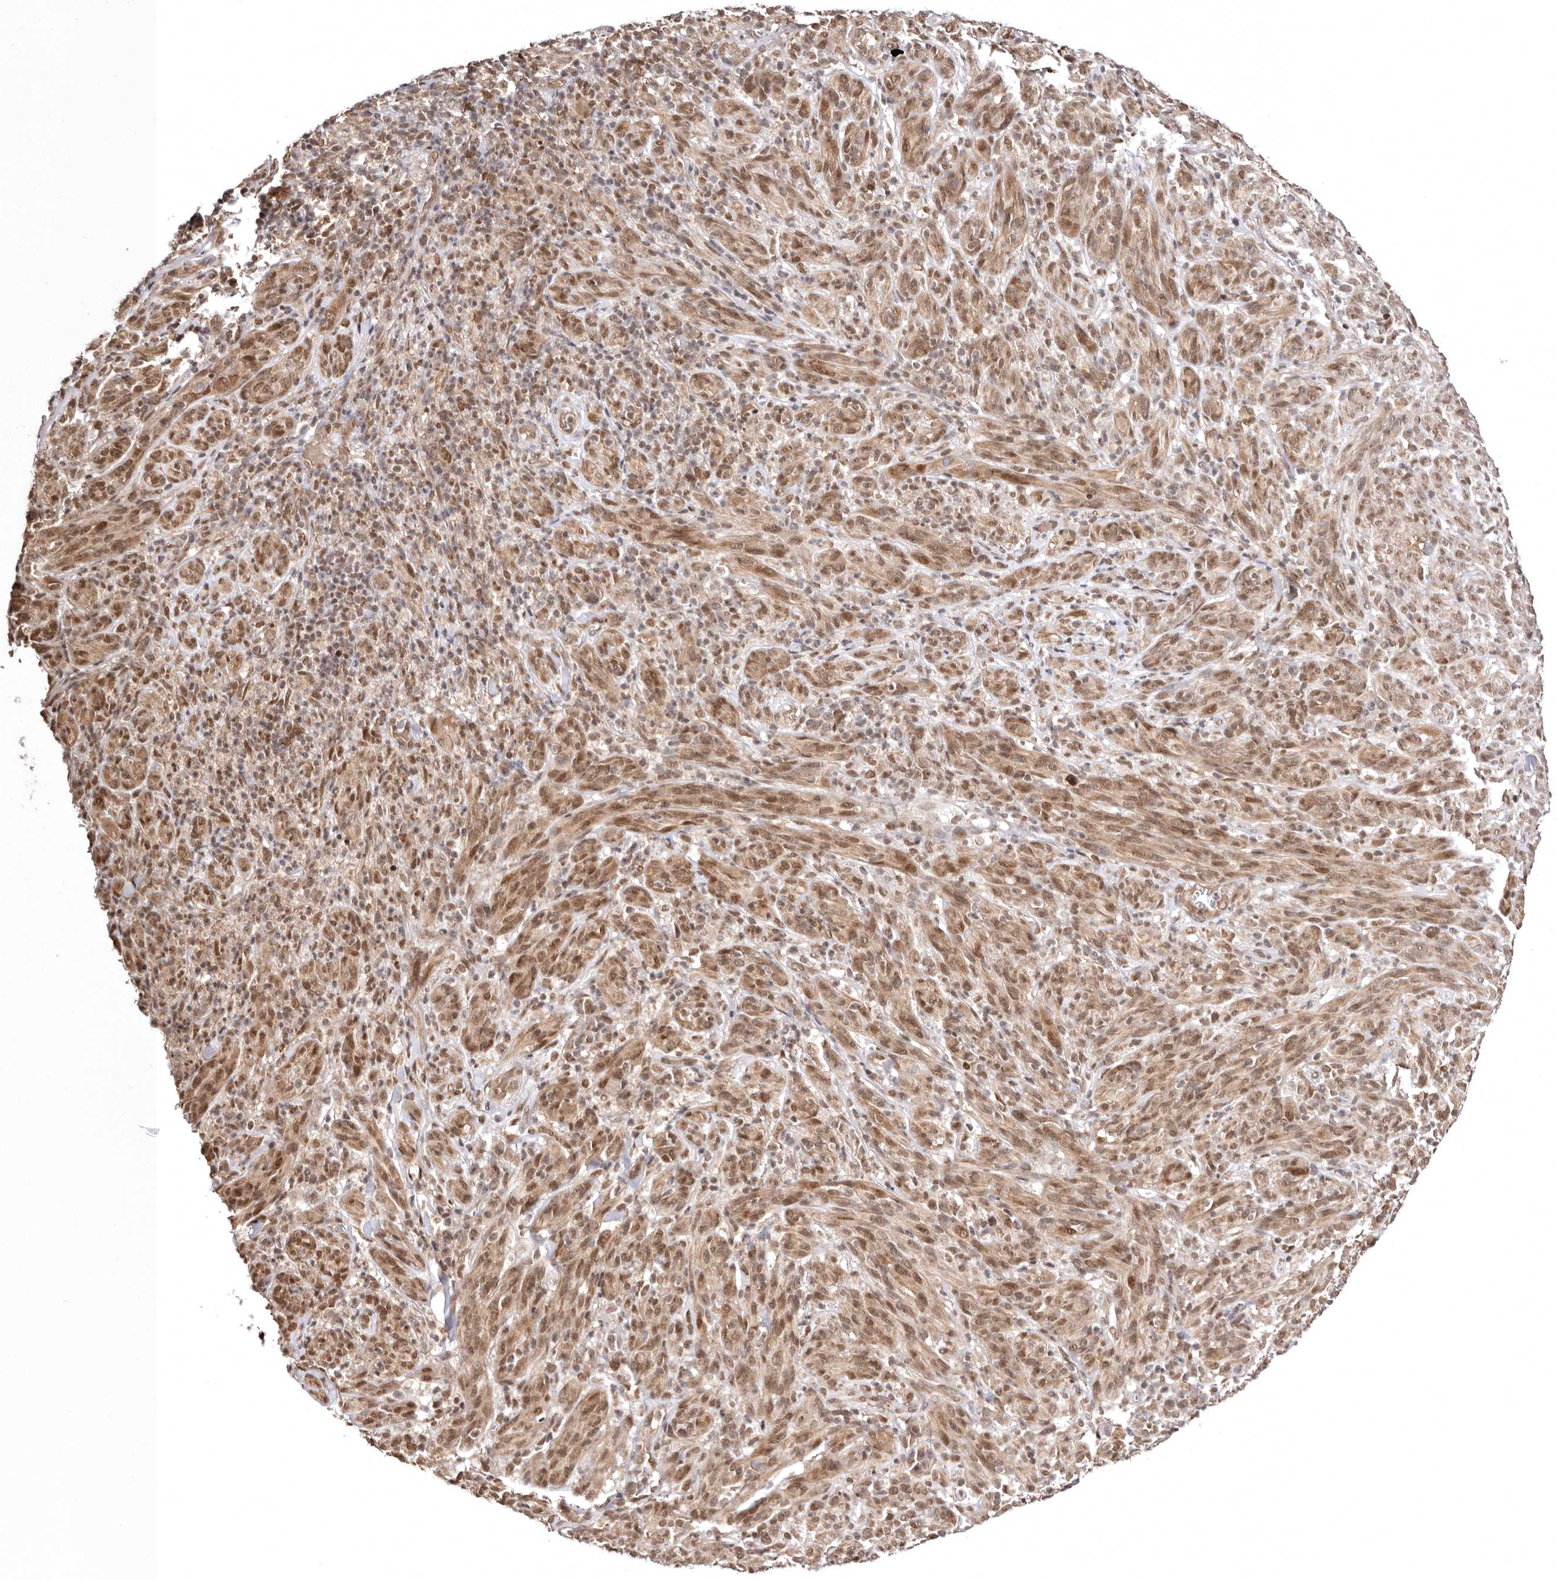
{"staining": {"intensity": "moderate", "quantity": ">75%", "location": "cytoplasmic/membranous,nuclear"}, "tissue": "melanoma", "cell_type": "Tumor cells", "image_type": "cancer", "snomed": [{"axis": "morphology", "description": "Malignant melanoma, NOS"}, {"axis": "topography", "description": "Skin of head"}], "caption": "Brown immunohistochemical staining in melanoma shows moderate cytoplasmic/membranous and nuclear positivity in about >75% of tumor cells.", "gene": "MED8", "patient": {"sex": "male", "age": 96}}